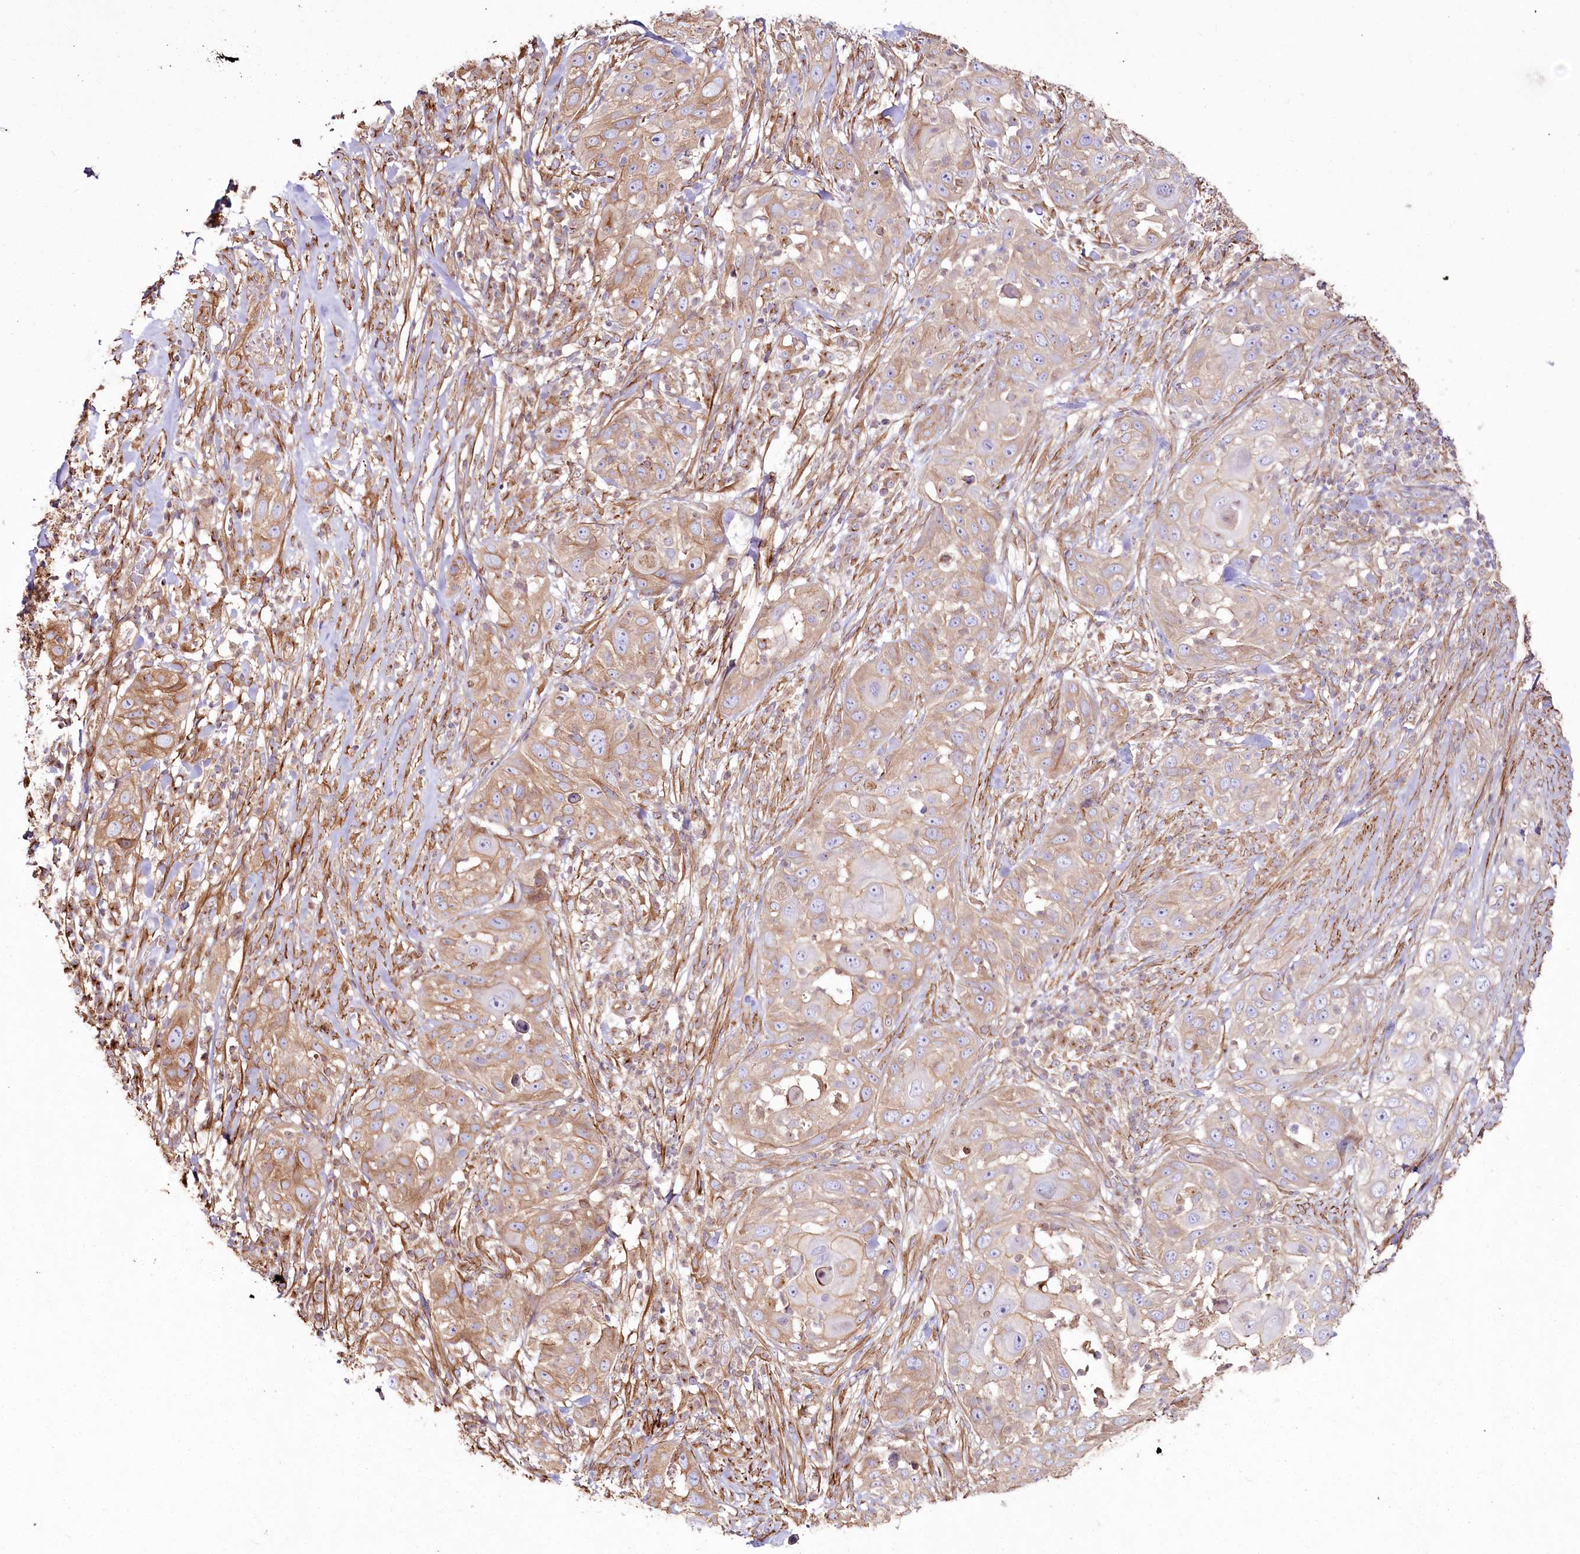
{"staining": {"intensity": "weak", "quantity": "25%-75%", "location": "cytoplasmic/membranous"}, "tissue": "skin cancer", "cell_type": "Tumor cells", "image_type": "cancer", "snomed": [{"axis": "morphology", "description": "Squamous cell carcinoma, NOS"}, {"axis": "topography", "description": "Skin"}], "caption": "An immunohistochemistry histopathology image of neoplastic tissue is shown. Protein staining in brown labels weak cytoplasmic/membranous positivity in skin cancer (squamous cell carcinoma) within tumor cells. The staining was performed using DAB (3,3'-diaminobenzidine) to visualize the protein expression in brown, while the nuclei were stained in blue with hematoxylin (Magnification: 20x).", "gene": "SUMF1", "patient": {"sex": "female", "age": 44}}